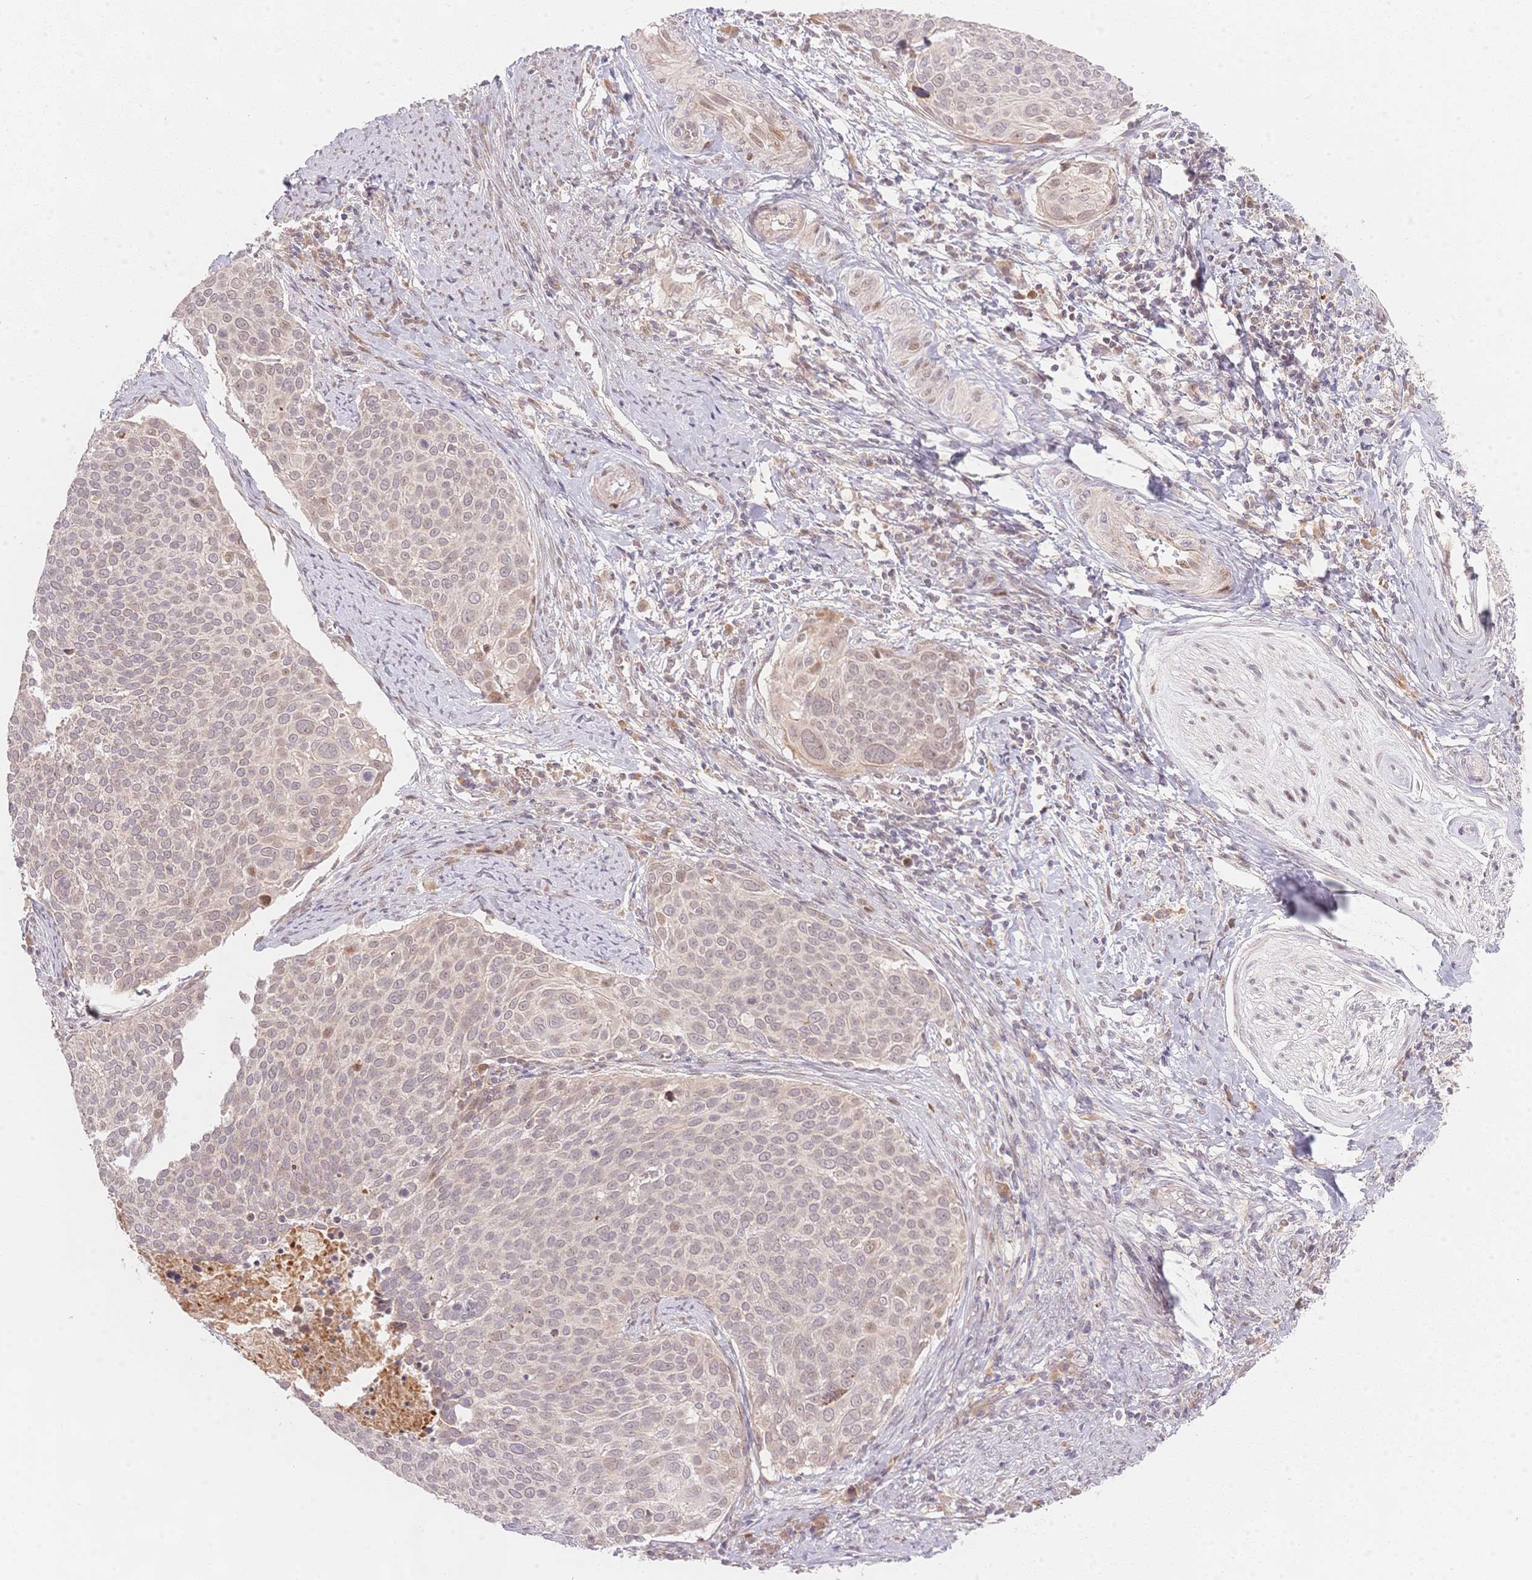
{"staining": {"intensity": "negative", "quantity": "none", "location": "none"}, "tissue": "cervical cancer", "cell_type": "Tumor cells", "image_type": "cancer", "snomed": [{"axis": "morphology", "description": "Squamous cell carcinoma, NOS"}, {"axis": "topography", "description": "Cervix"}], "caption": "Immunohistochemistry (IHC) photomicrograph of neoplastic tissue: cervical cancer (squamous cell carcinoma) stained with DAB demonstrates no significant protein expression in tumor cells.", "gene": "STK39", "patient": {"sex": "female", "age": 39}}